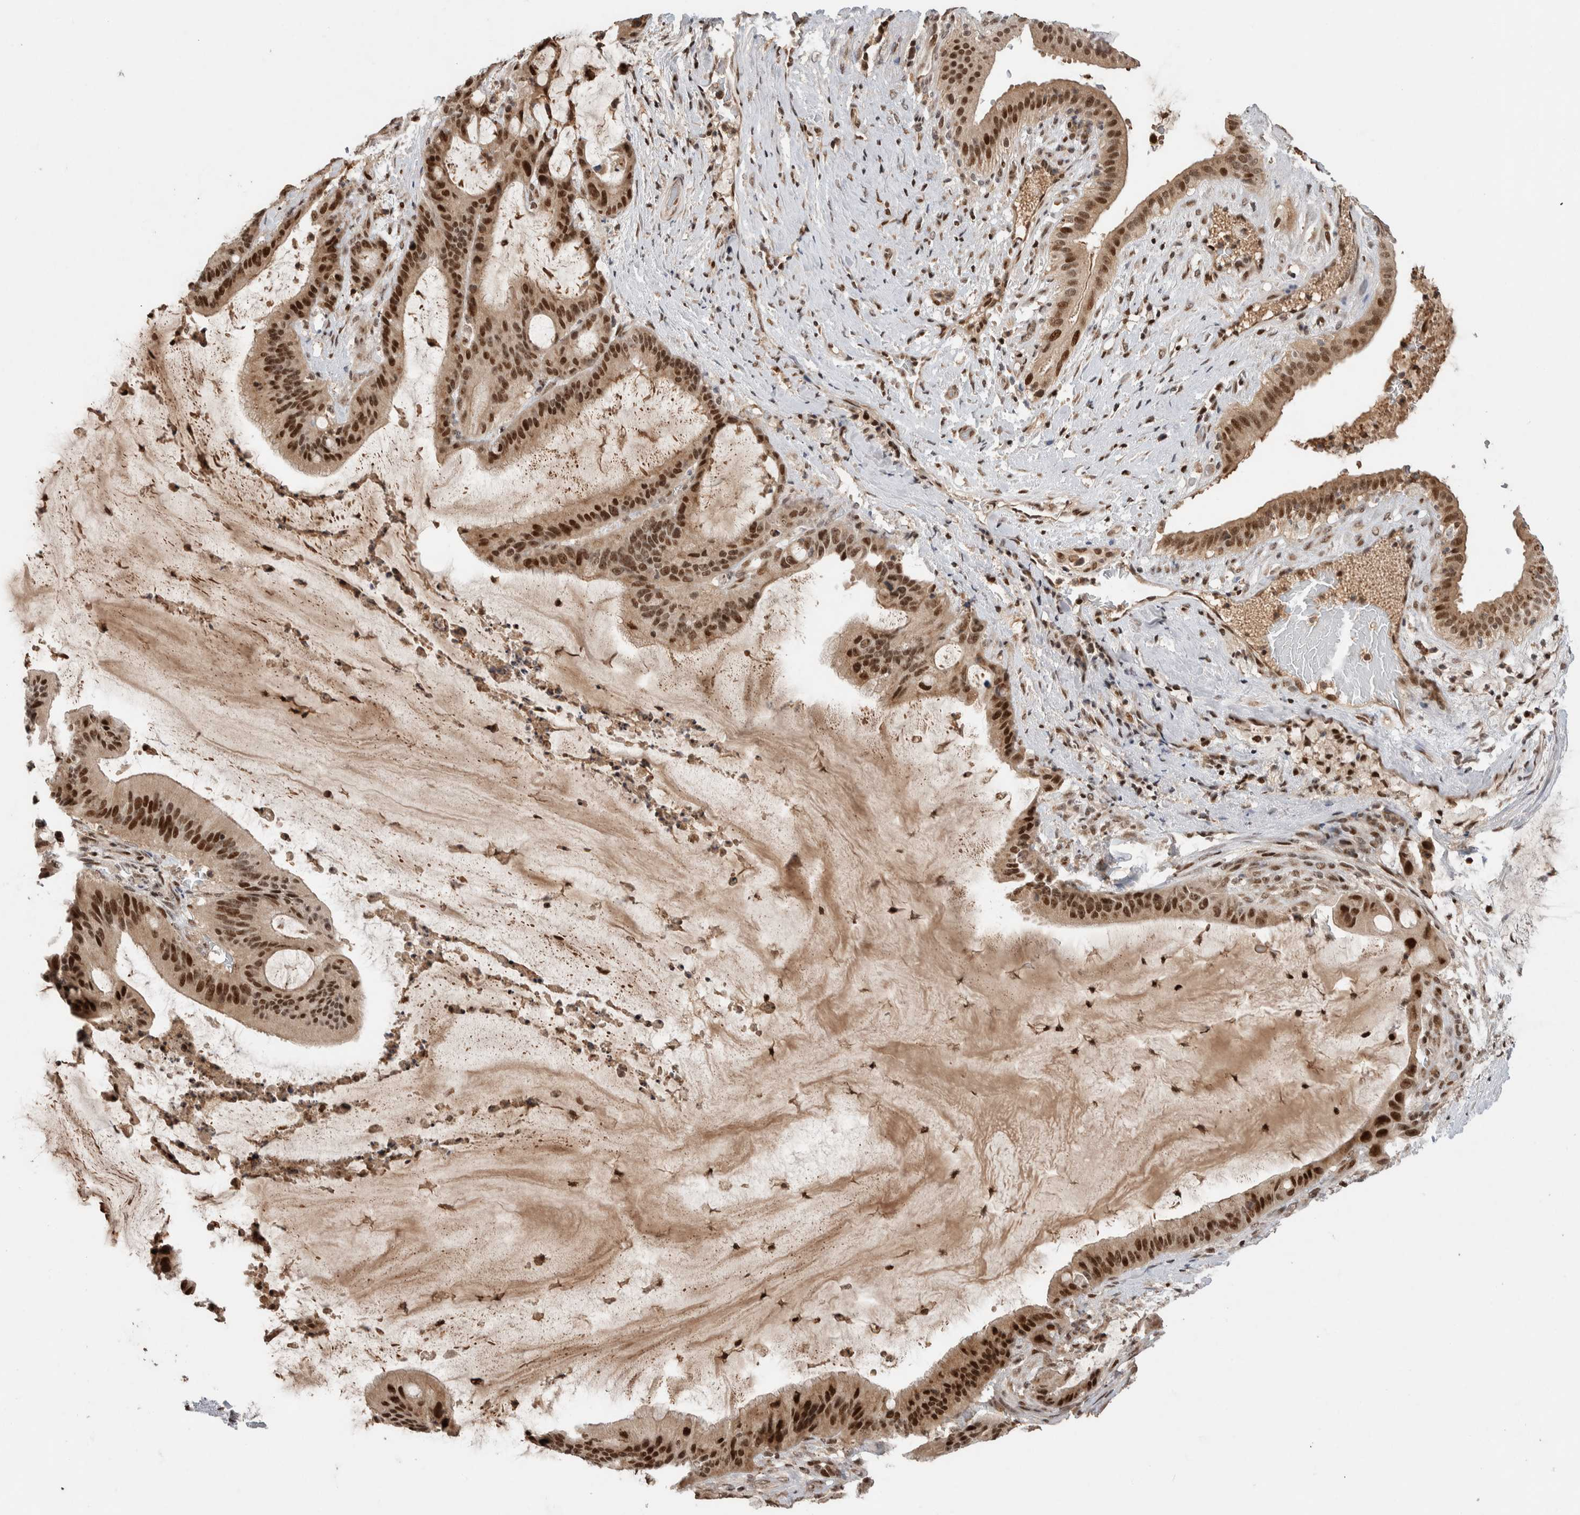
{"staining": {"intensity": "strong", "quantity": ">75%", "location": "nuclear"}, "tissue": "liver cancer", "cell_type": "Tumor cells", "image_type": "cancer", "snomed": [{"axis": "morphology", "description": "Normal tissue, NOS"}, {"axis": "morphology", "description": "Cholangiocarcinoma"}, {"axis": "topography", "description": "Liver"}, {"axis": "topography", "description": "Peripheral nerve tissue"}], "caption": "Human liver cholangiocarcinoma stained with a brown dye shows strong nuclear positive positivity in approximately >75% of tumor cells.", "gene": "ZNF521", "patient": {"sex": "female", "age": 73}}